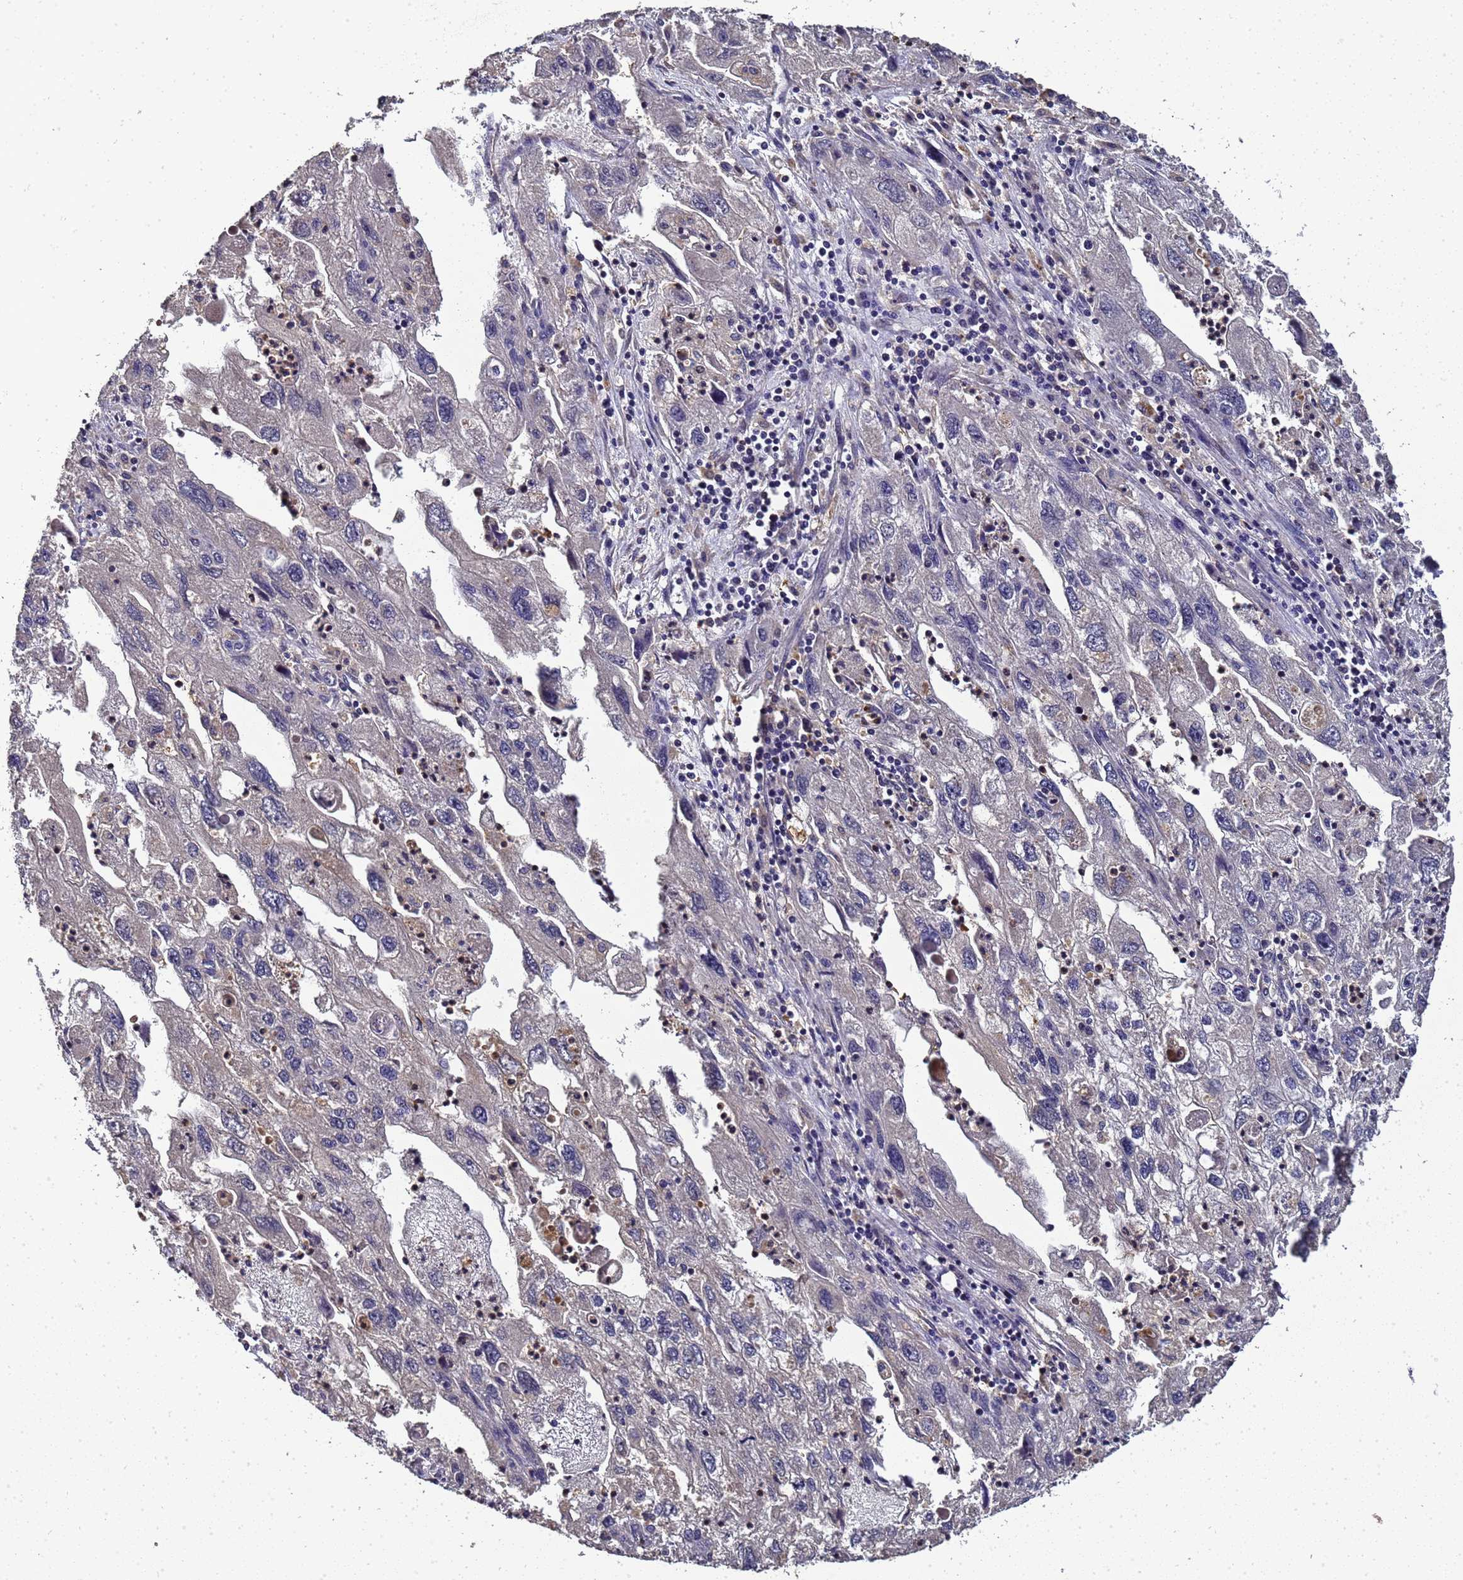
{"staining": {"intensity": "negative", "quantity": "none", "location": "none"}, "tissue": "endometrial cancer", "cell_type": "Tumor cells", "image_type": "cancer", "snomed": [{"axis": "morphology", "description": "Adenocarcinoma, NOS"}, {"axis": "topography", "description": "Endometrium"}], "caption": "A histopathology image of endometrial cancer stained for a protein displays no brown staining in tumor cells. Nuclei are stained in blue.", "gene": "LGI4", "patient": {"sex": "female", "age": 49}}